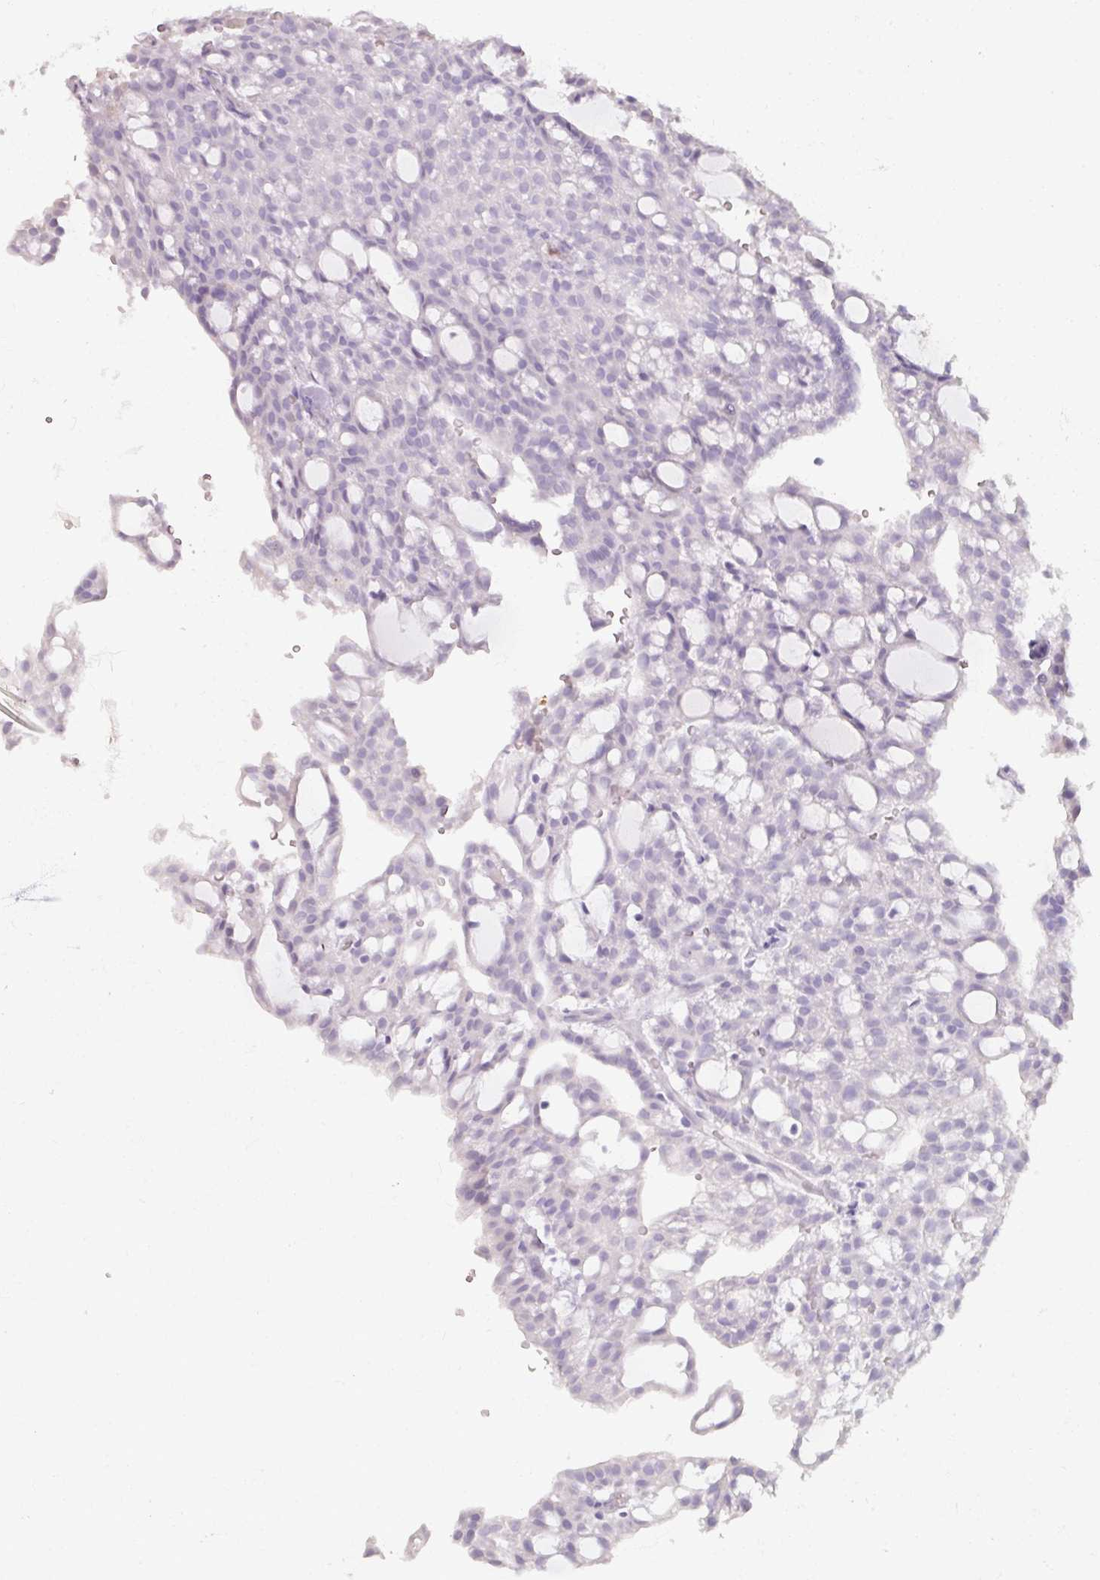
{"staining": {"intensity": "negative", "quantity": "none", "location": "none"}, "tissue": "renal cancer", "cell_type": "Tumor cells", "image_type": "cancer", "snomed": [{"axis": "morphology", "description": "Adenocarcinoma, NOS"}, {"axis": "topography", "description": "Kidney"}], "caption": "Tumor cells are negative for protein expression in human adenocarcinoma (renal).", "gene": "ARG1", "patient": {"sex": "male", "age": 63}}